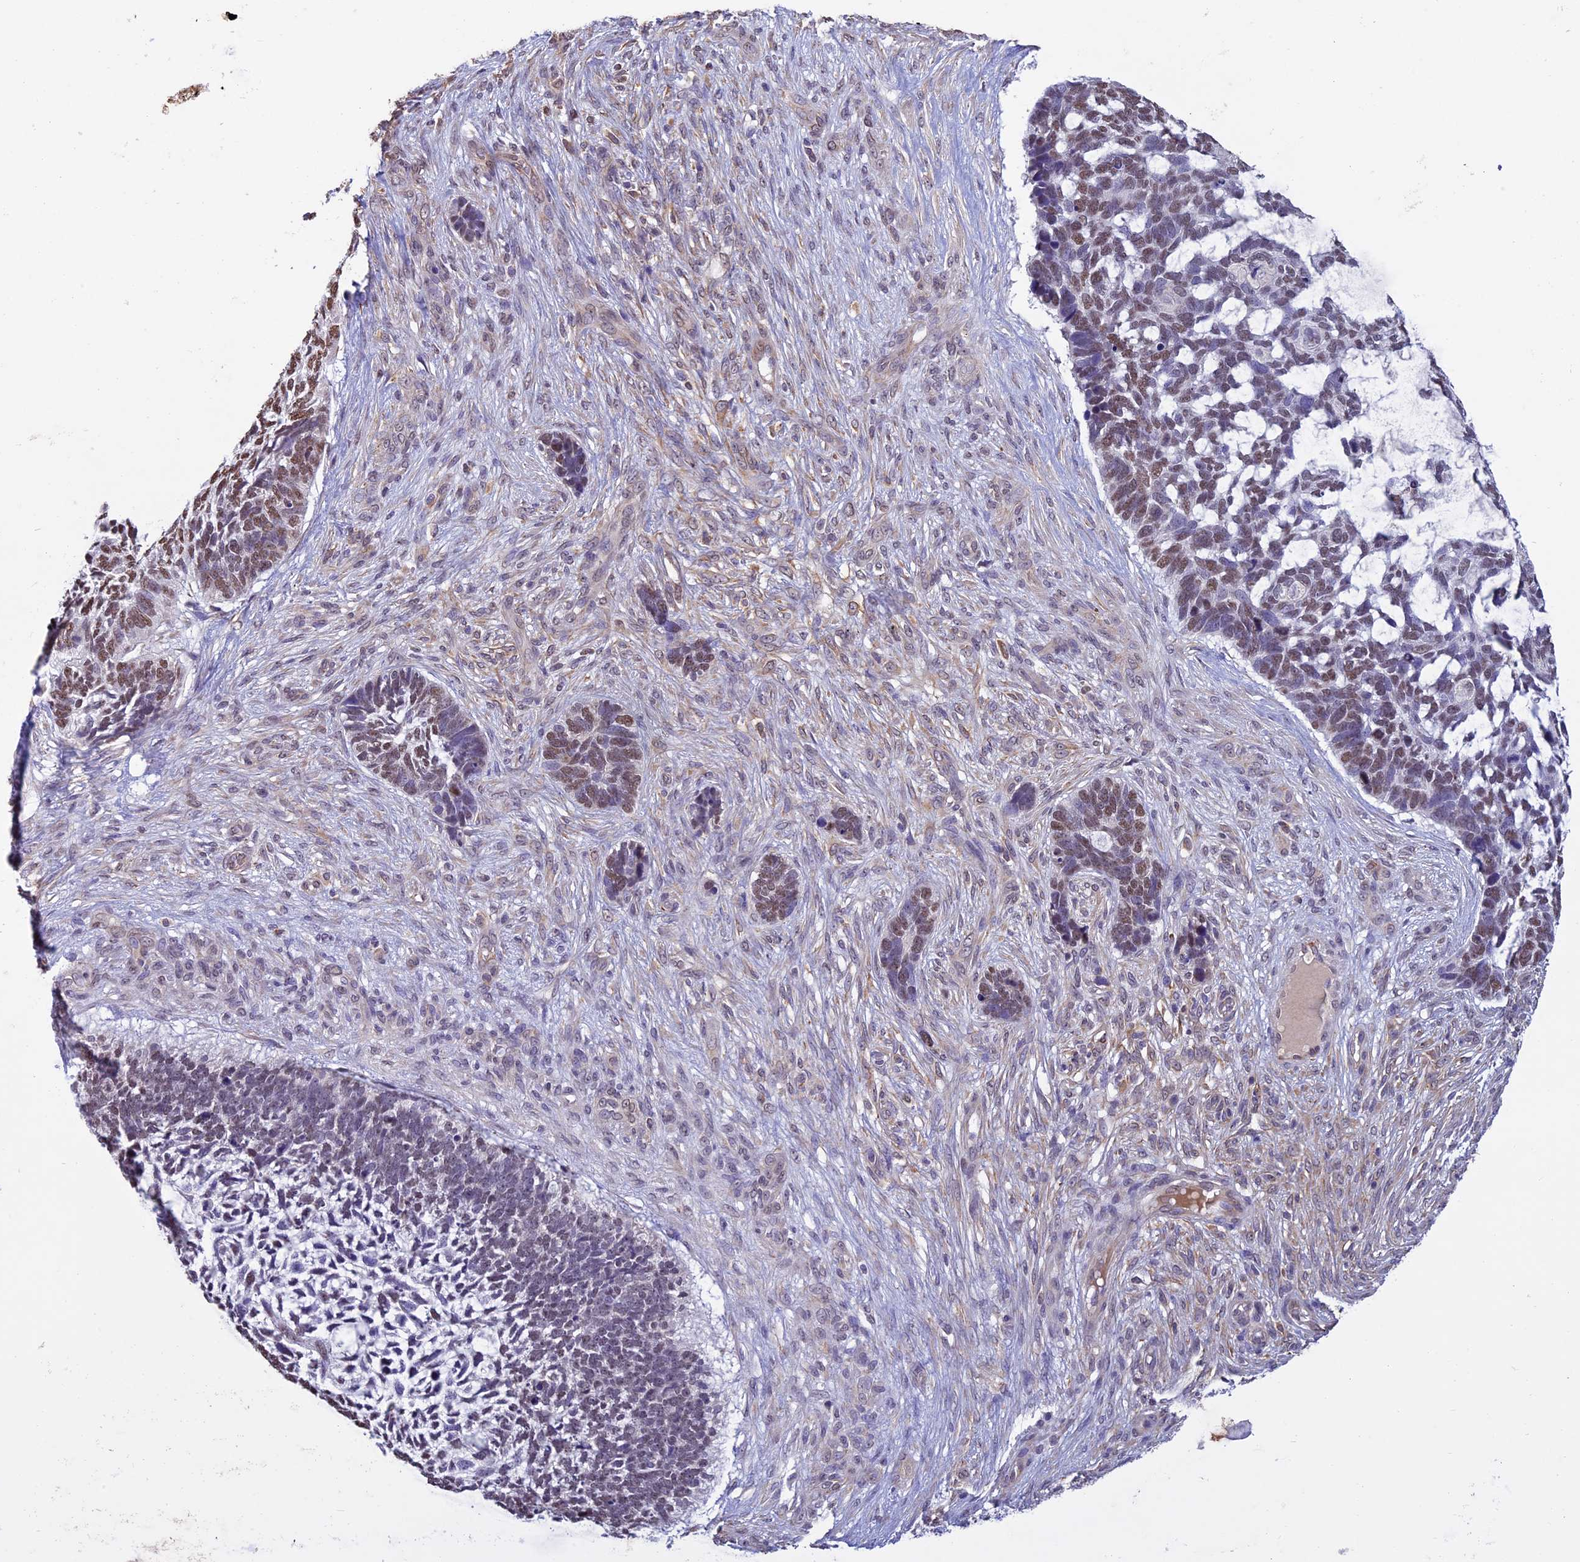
{"staining": {"intensity": "moderate", "quantity": ">75%", "location": "nuclear"}, "tissue": "skin cancer", "cell_type": "Tumor cells", "image_type": "cancer", "snomed": [{"axis": "morphology", "description": "Basal cell carcinoma"}, {"axis": "topography", "description": "Skin"}], "caption": "Protein staining displays moderate nuclear positivity in about >75% of tumor cells in skin cancer.", "gene": "C3orf70", "patient": {"sex": "male", "age": 88}}